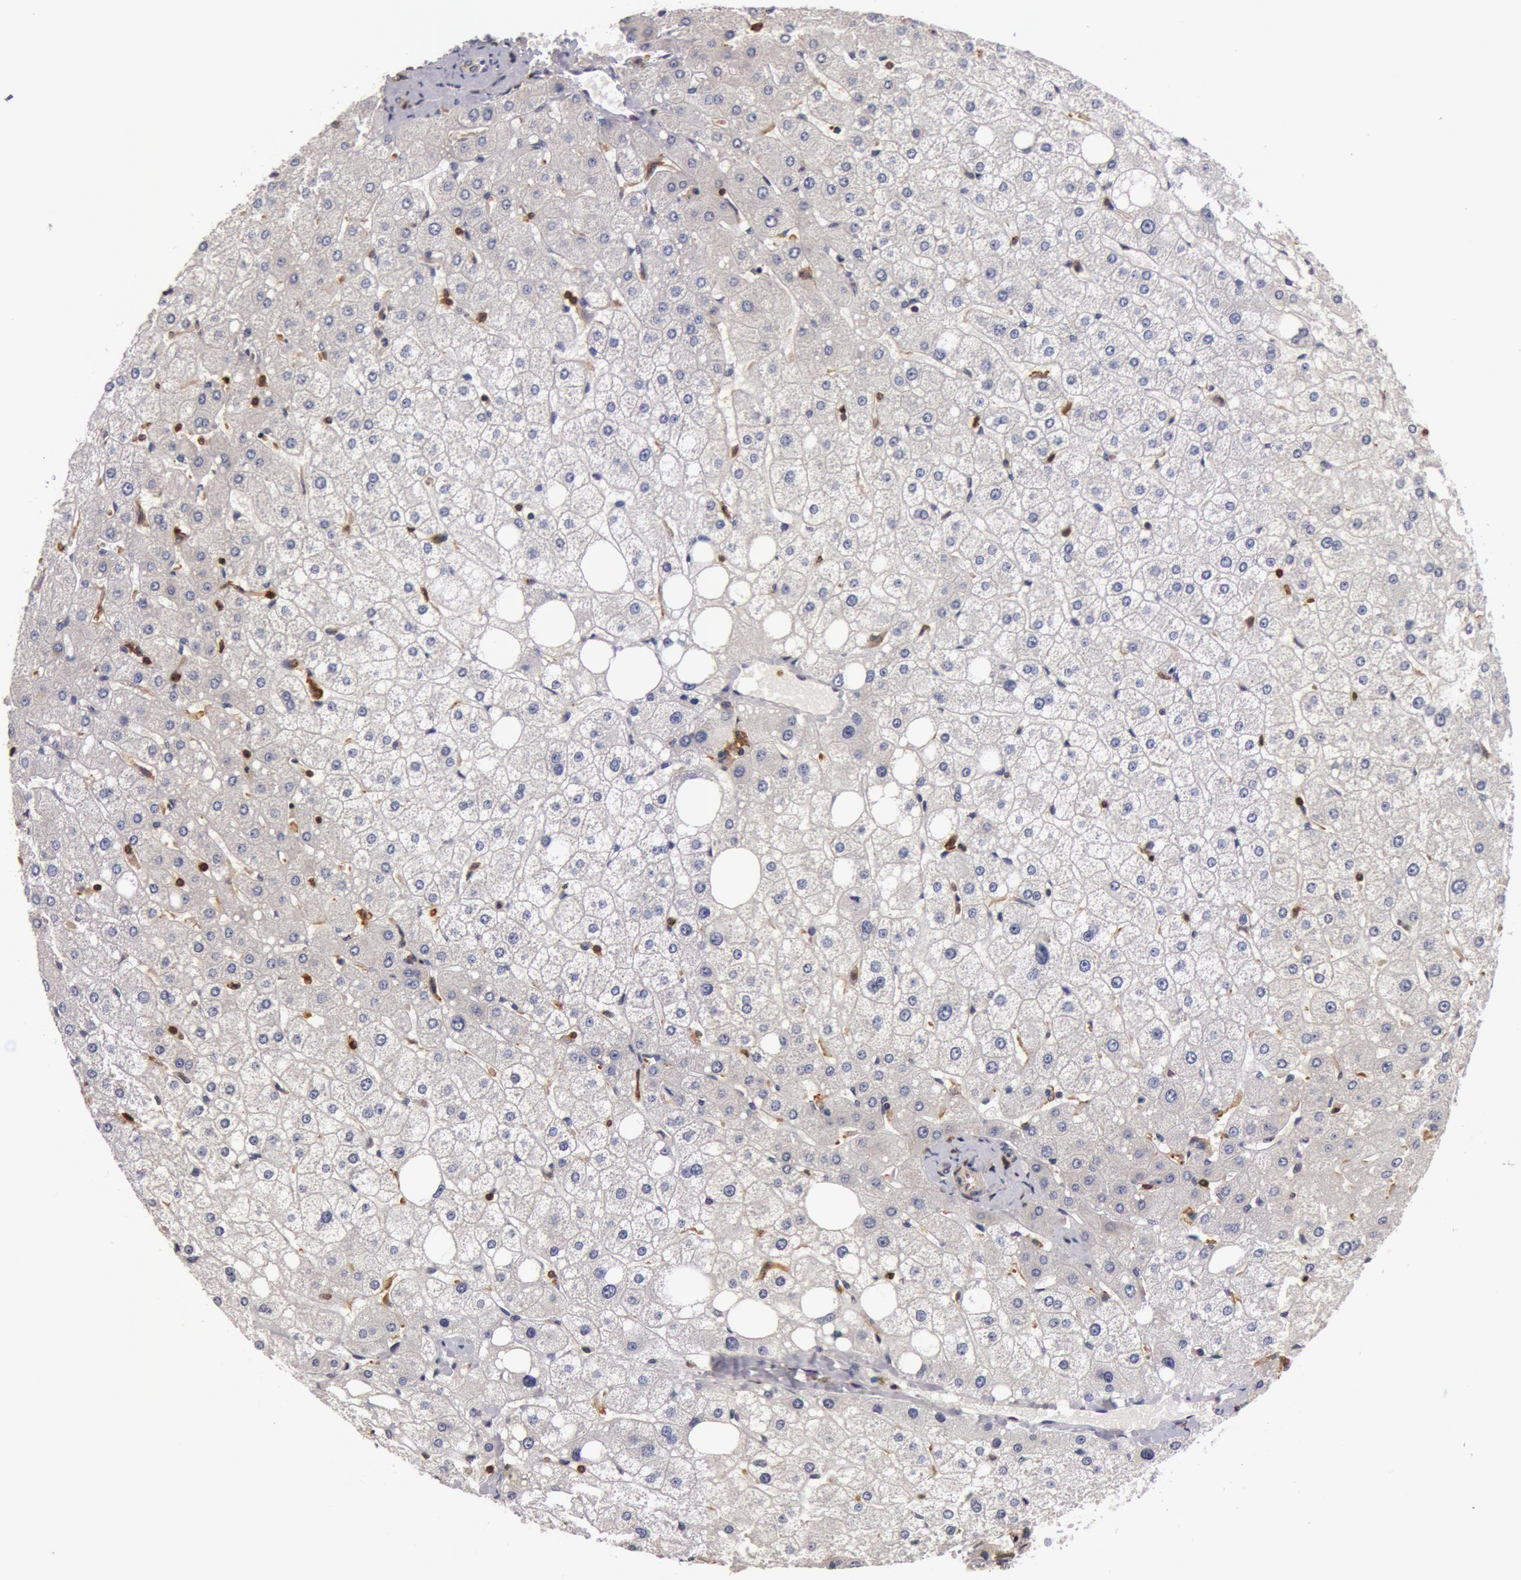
{"staining": {"intensity": "negative", "quantity": "none", "location": "none"}, "tissue": "liver", "cell_type": "Cholangiocytes", "image_type": "normal", "snomed": [{"axis": "morphology", "description": "Normal tissue, NOS"}, {"axis": "topography", "description": "Liver"}], "caption": "The histopathology image shows no staining of cholangiocytes in normal liver.", "gene": "ZNF350", "patient": {"sex": "male", "age": 35}}